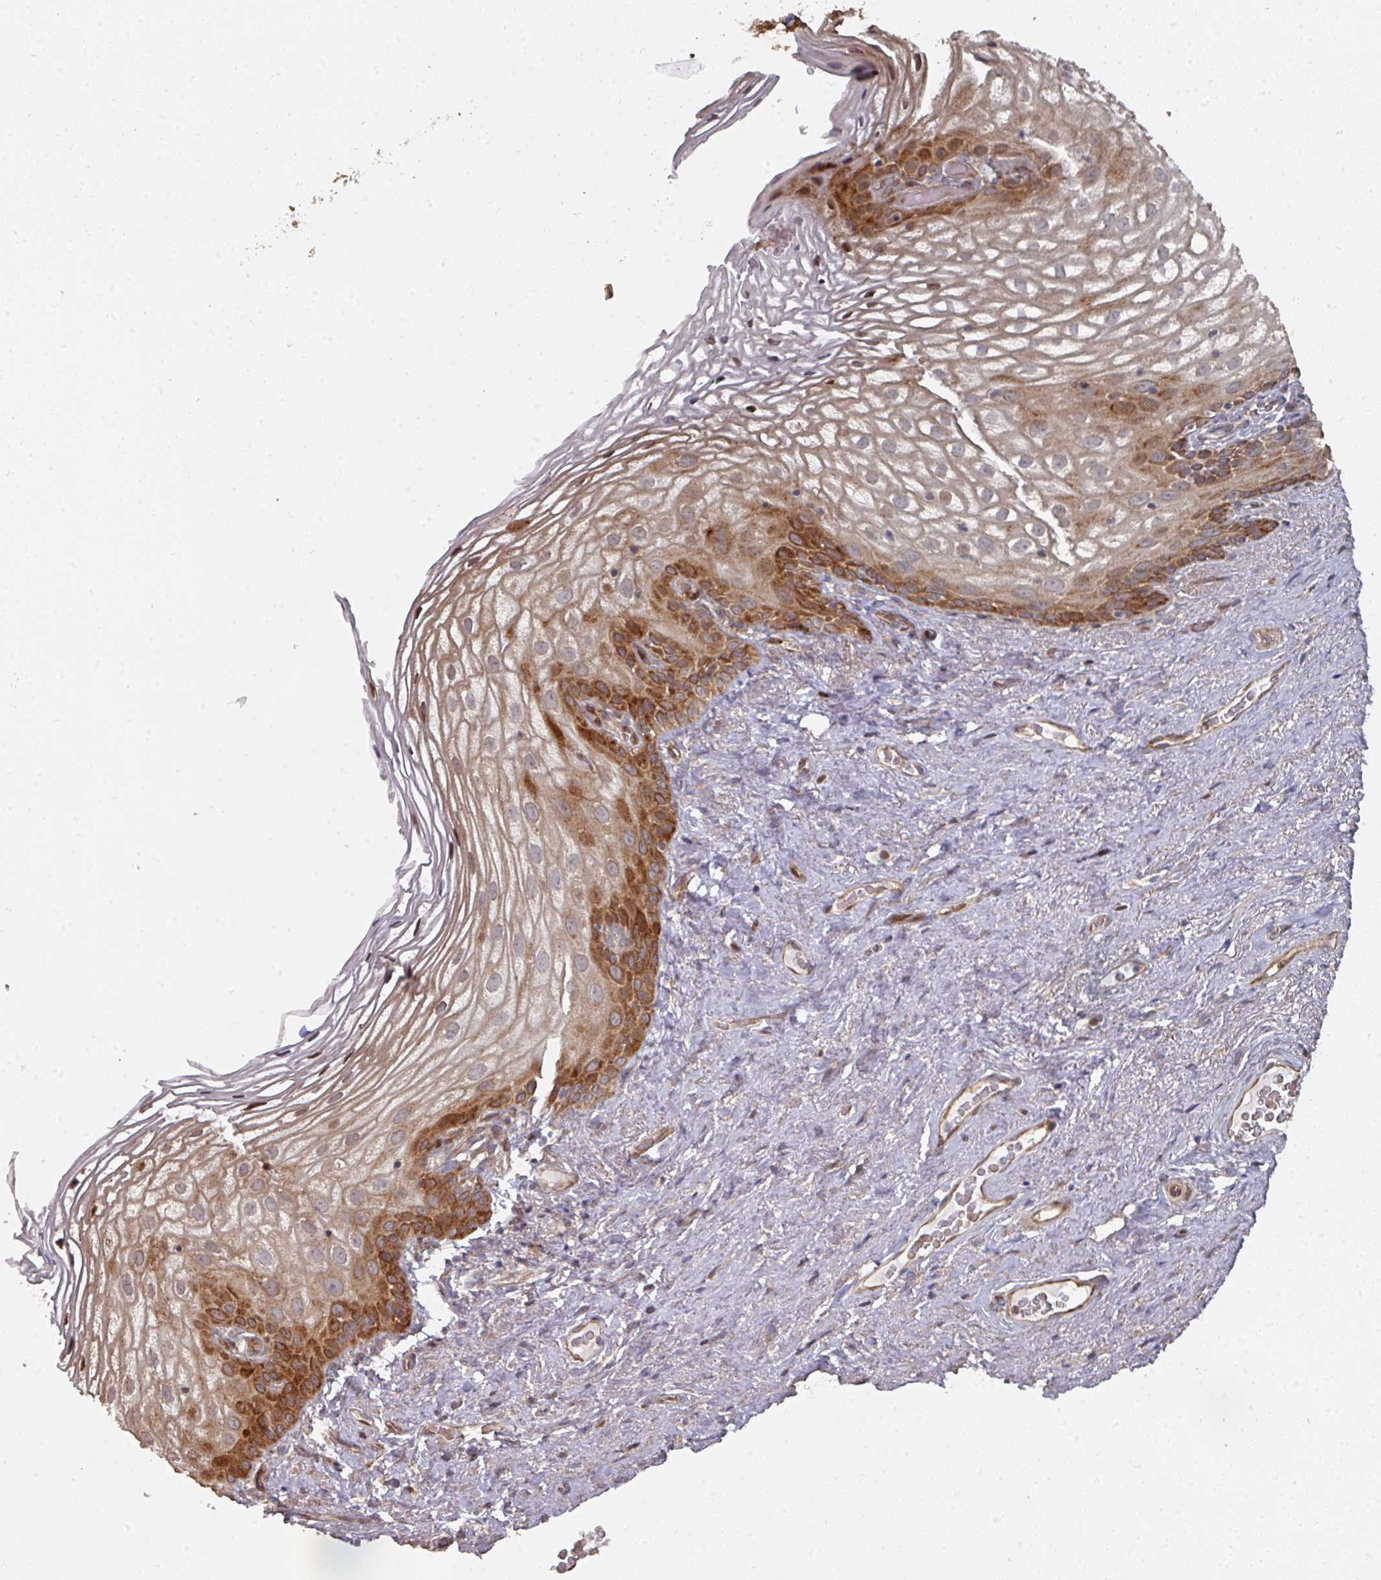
{"staining": {"intensity": "moderate", "quantity": ">75%", "location": "cytoplasmic/membranous"}, "tissue": "vagina", "cell_type": "Squamous epithelial cells", "image_type": "normal", "snomed": [{"axis": "morphology", "description": "Normal tissue, NOS"}, {"axis": "topography", "description": "Vagina"}, {"axis": "topography", "description": "Peripheral nerve tissue"}], "caption": "Moderate cytoplasmic/membranous expression is identified in approximately >75% of squamous epithelial cells in normal vagina.", "gene": "CA7", "patient": {"sex": "female", "age": 71}}